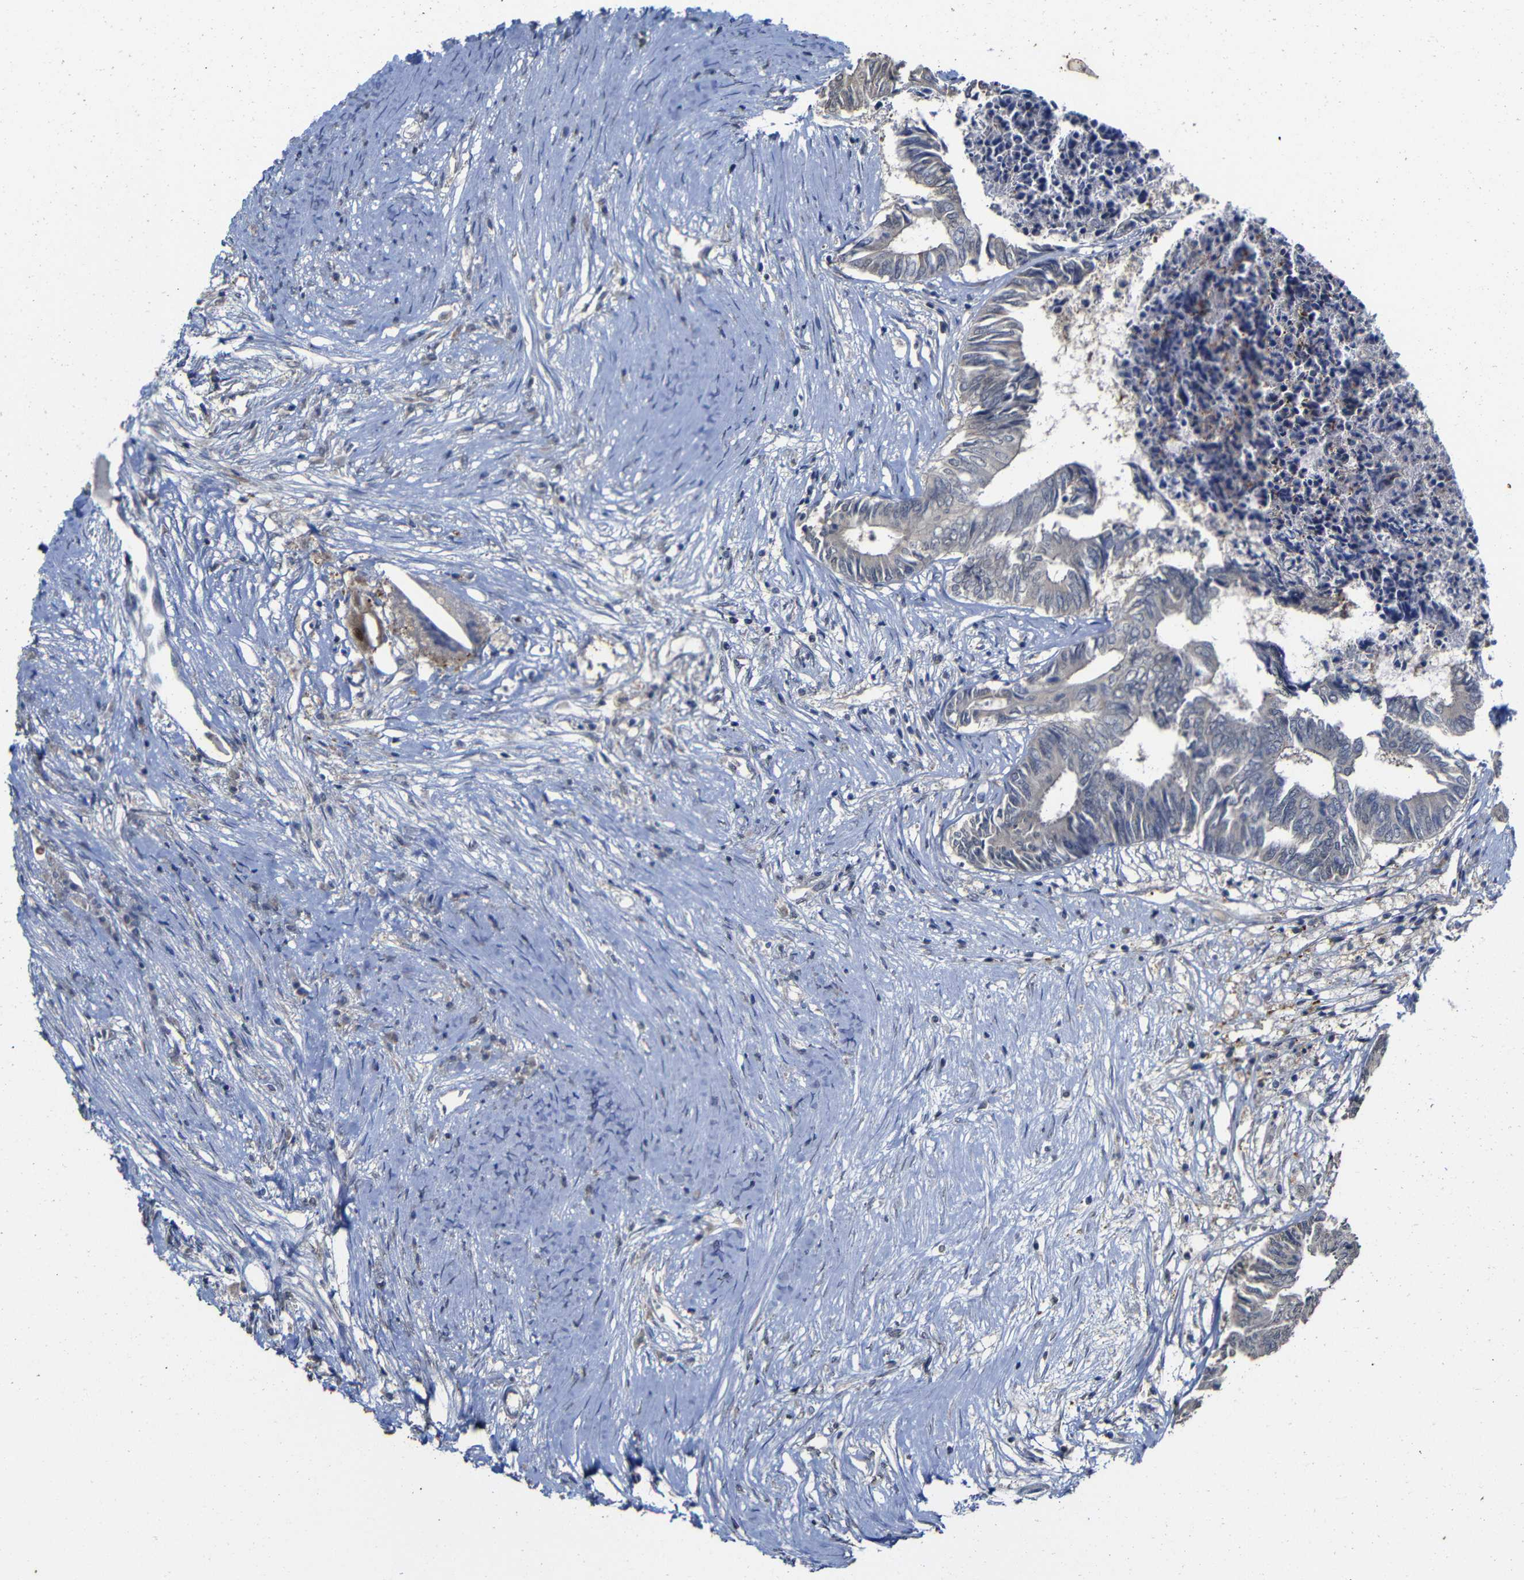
{"staining": {"intensity": "negative", "quantity": "none", "location": "none"}, "tissue": "colorectal cancer", "cell_type": "Tumor cells", "image_type": "cancer", "snomed": [{"axis": "morphology", "description": "Adenocarcinoma, NOS"}, {"axis": "topography", "description": "Rectum"}], "caption": "A micrograph of colorectal cancer (adenocarcinoma) stained for a protein reveals no brown staining in tumor cells.", "gene": "ATG12", "patient": {"sex": "male", "age": 63}}